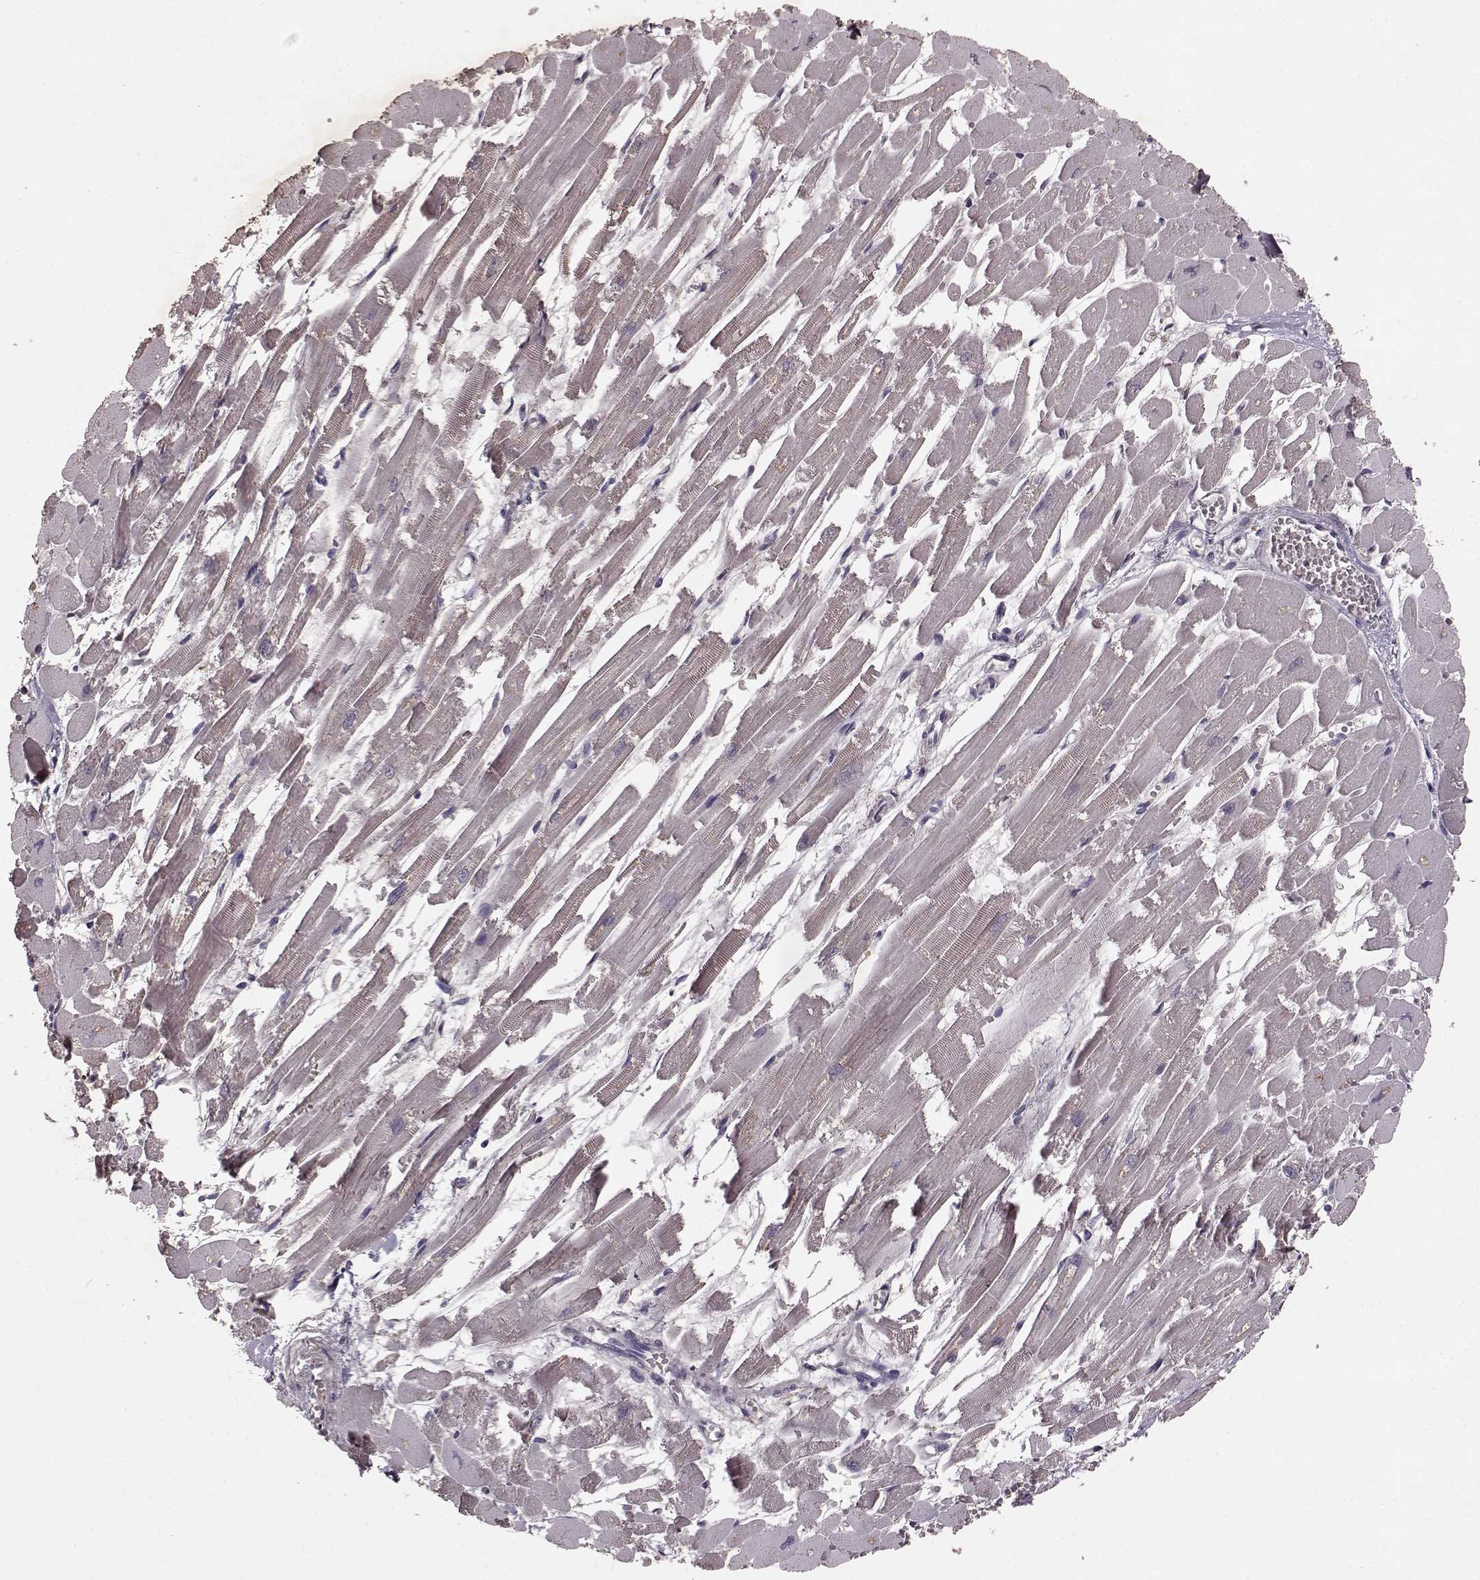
{"staining": {"intensity": "negative", "quantity": "none", "location": "none"}, "tissue": "heart muscle", "cell_type": "Cardiomyocytes", "image_type": "normal", "snomed": [{"axis": "morphology", "description": "Normal tissue, NOS"}, {"axis": "topography", "description": "Heart"}], "caption": "This photomicrograph is of unremarkable heart muscle stained with IHC to label a protein in brown with the nuclei are counter-stained blue. There is no expression in cardiomyocytes.", "gene": "FRRS1L", "patient": {"sex": "female", "age": 52}}